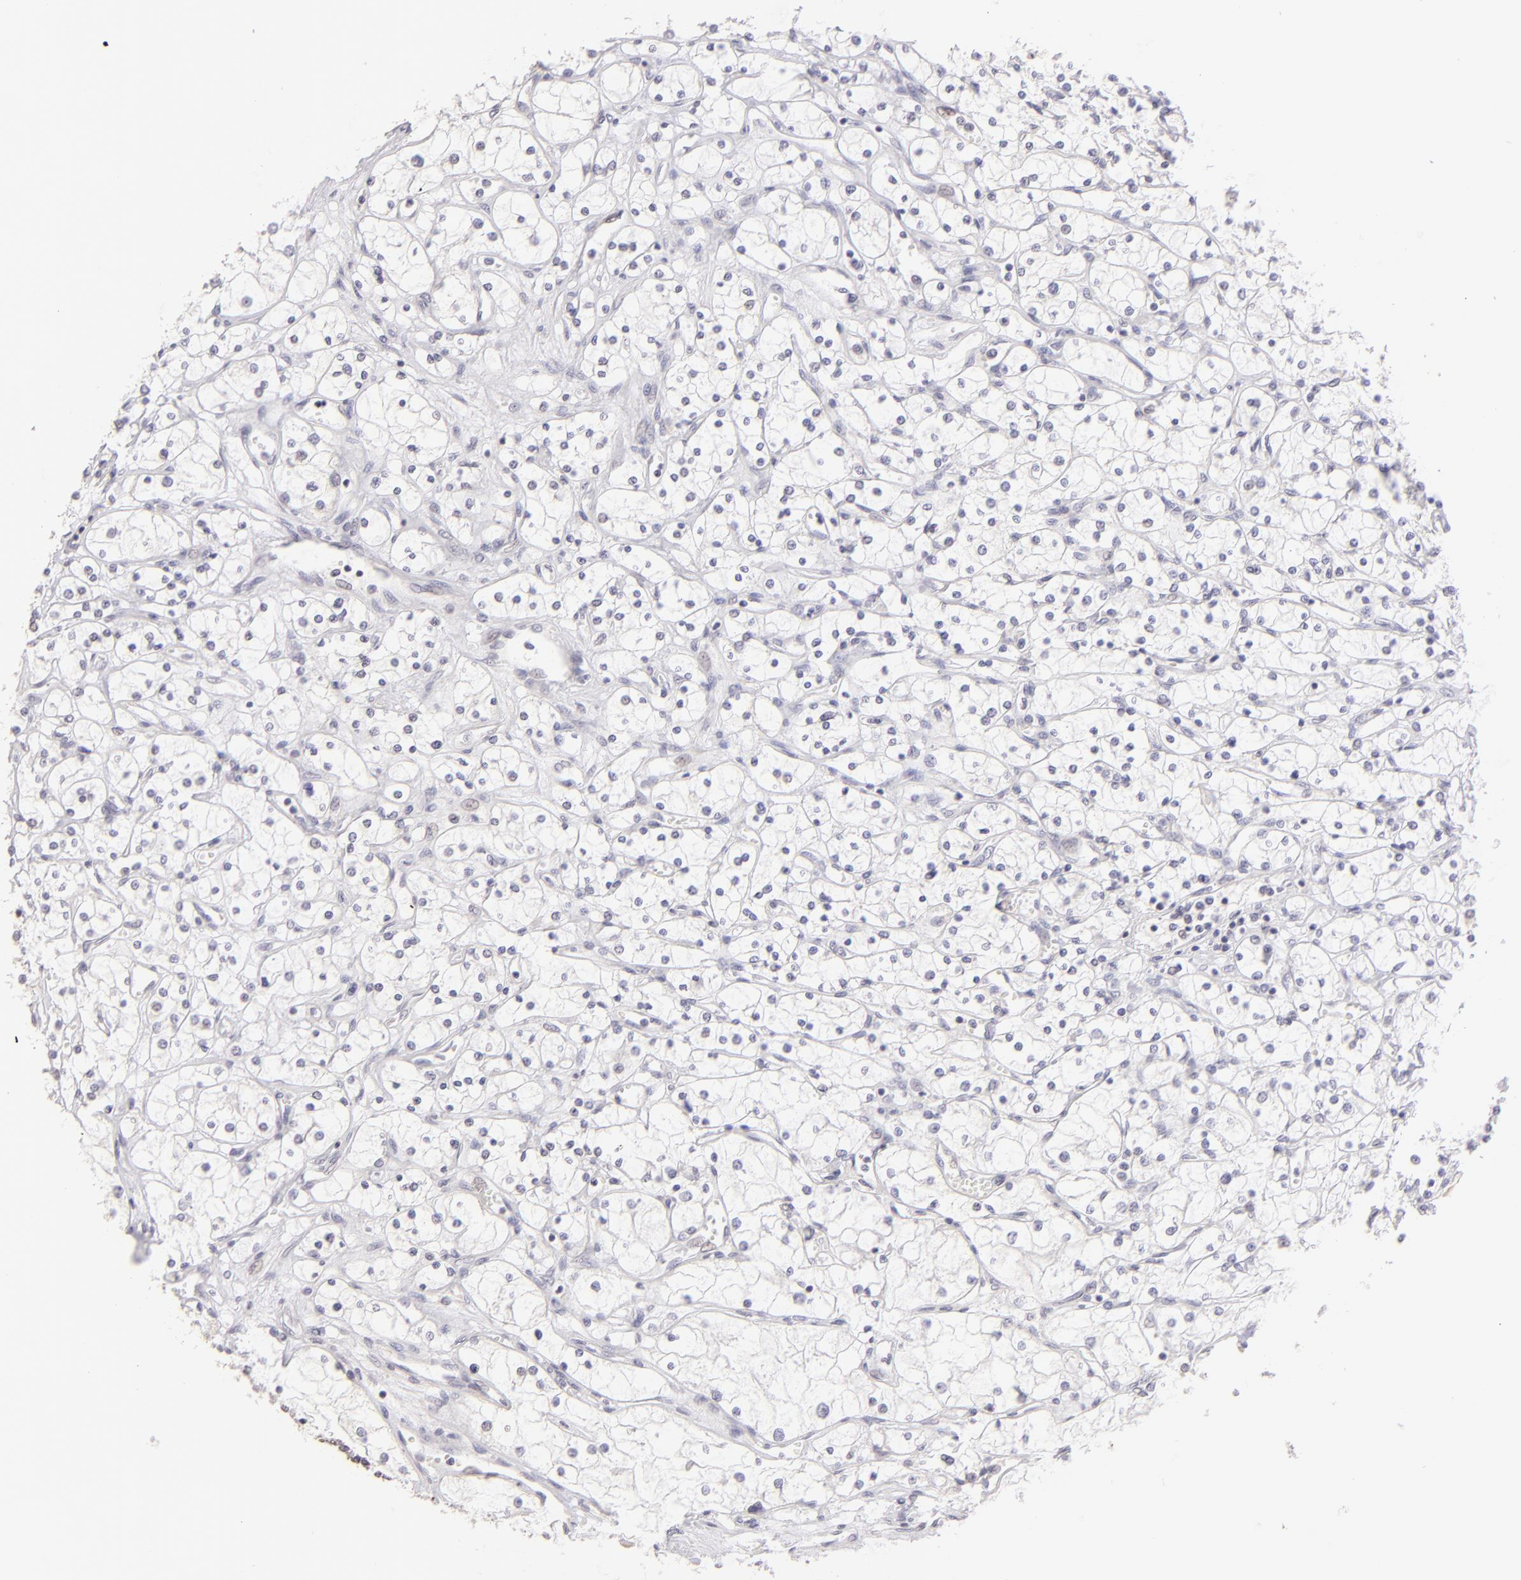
{"staining": {"intensity": "negative", "quantity": "none", "location": "none"}, "tissue": "renal cancer", "cell_type": "Tumor cells", "image_type": "cancer", "snomed": [{"axis": "morphology", "description": "Adenocarcinoma, NOS"}, {"axis": "topography", "description": "Kidney"}], "caption": "A photomicrograph of adenocarcinoma (renal) stained for a protein demonstrates no brown staining in tumor cells. (Stains: DAB immunohistochemistry (IHC) with hematoxylin counter stain, Microscopy: brightfield microscopy at high magnification).", "gene": "MAGEA1", "patient": {"sex": "male", "age": 61}}